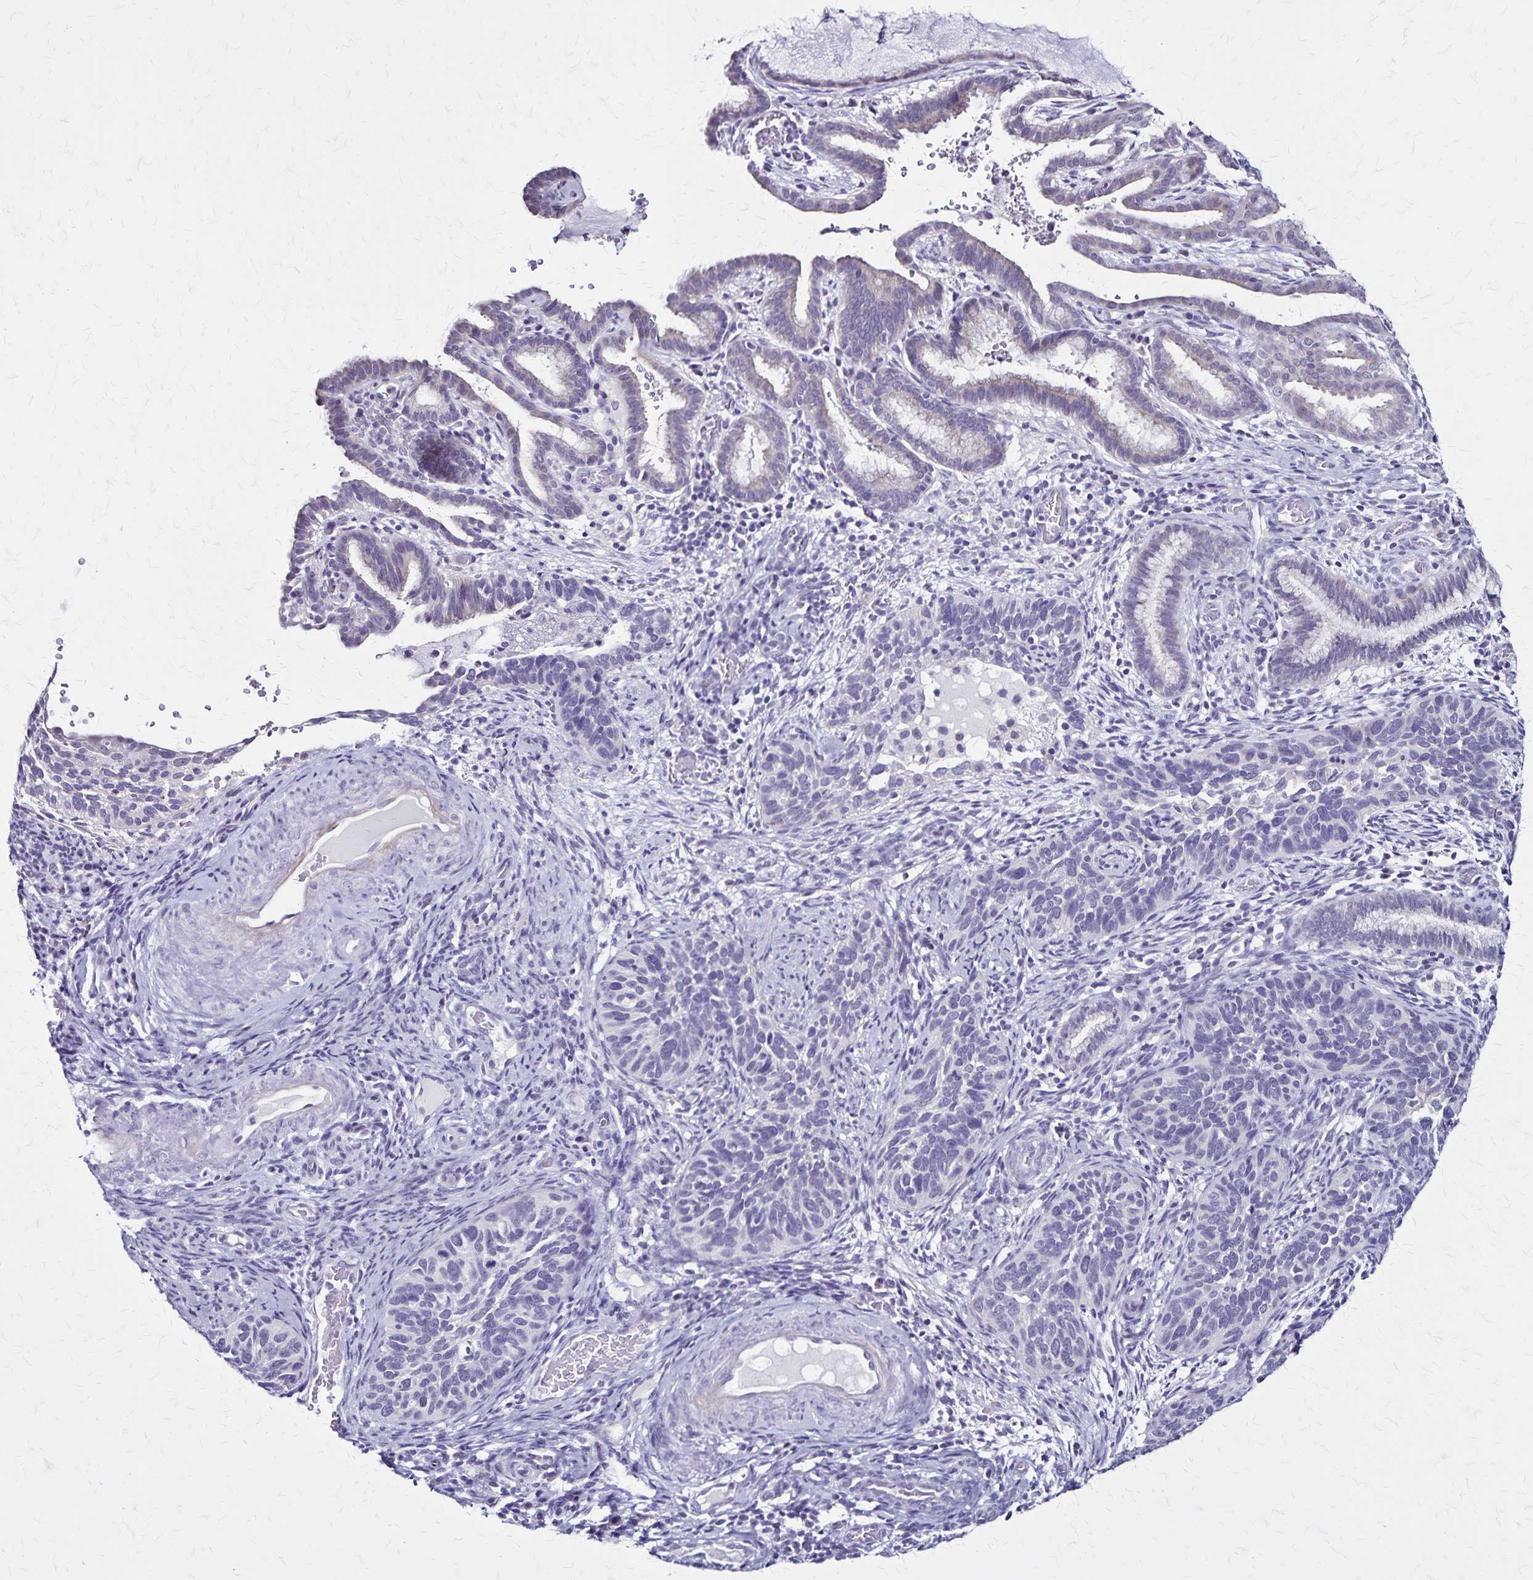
{"staining": {"intensity": "negative", "quantity": "none", "location": "none"}, "tissue": "cervical cancer", "cell_type": "Tumor cells", "image_type": "cancer", "snomed": [{"axis": "morphology", "description": "Squamous cell carcinoma, NOS"}, {"axis": "topography", "description": "Cervix"}], "caption": "An image of human cervical cancer is negative for staining in tumor cells. (DAB (3,3'-diaminobenzidine) immunohistochemistry with hematoxylin counter stain).", "gene": "PLXNA4", "patient": {"sex": "female", "age": 51}}